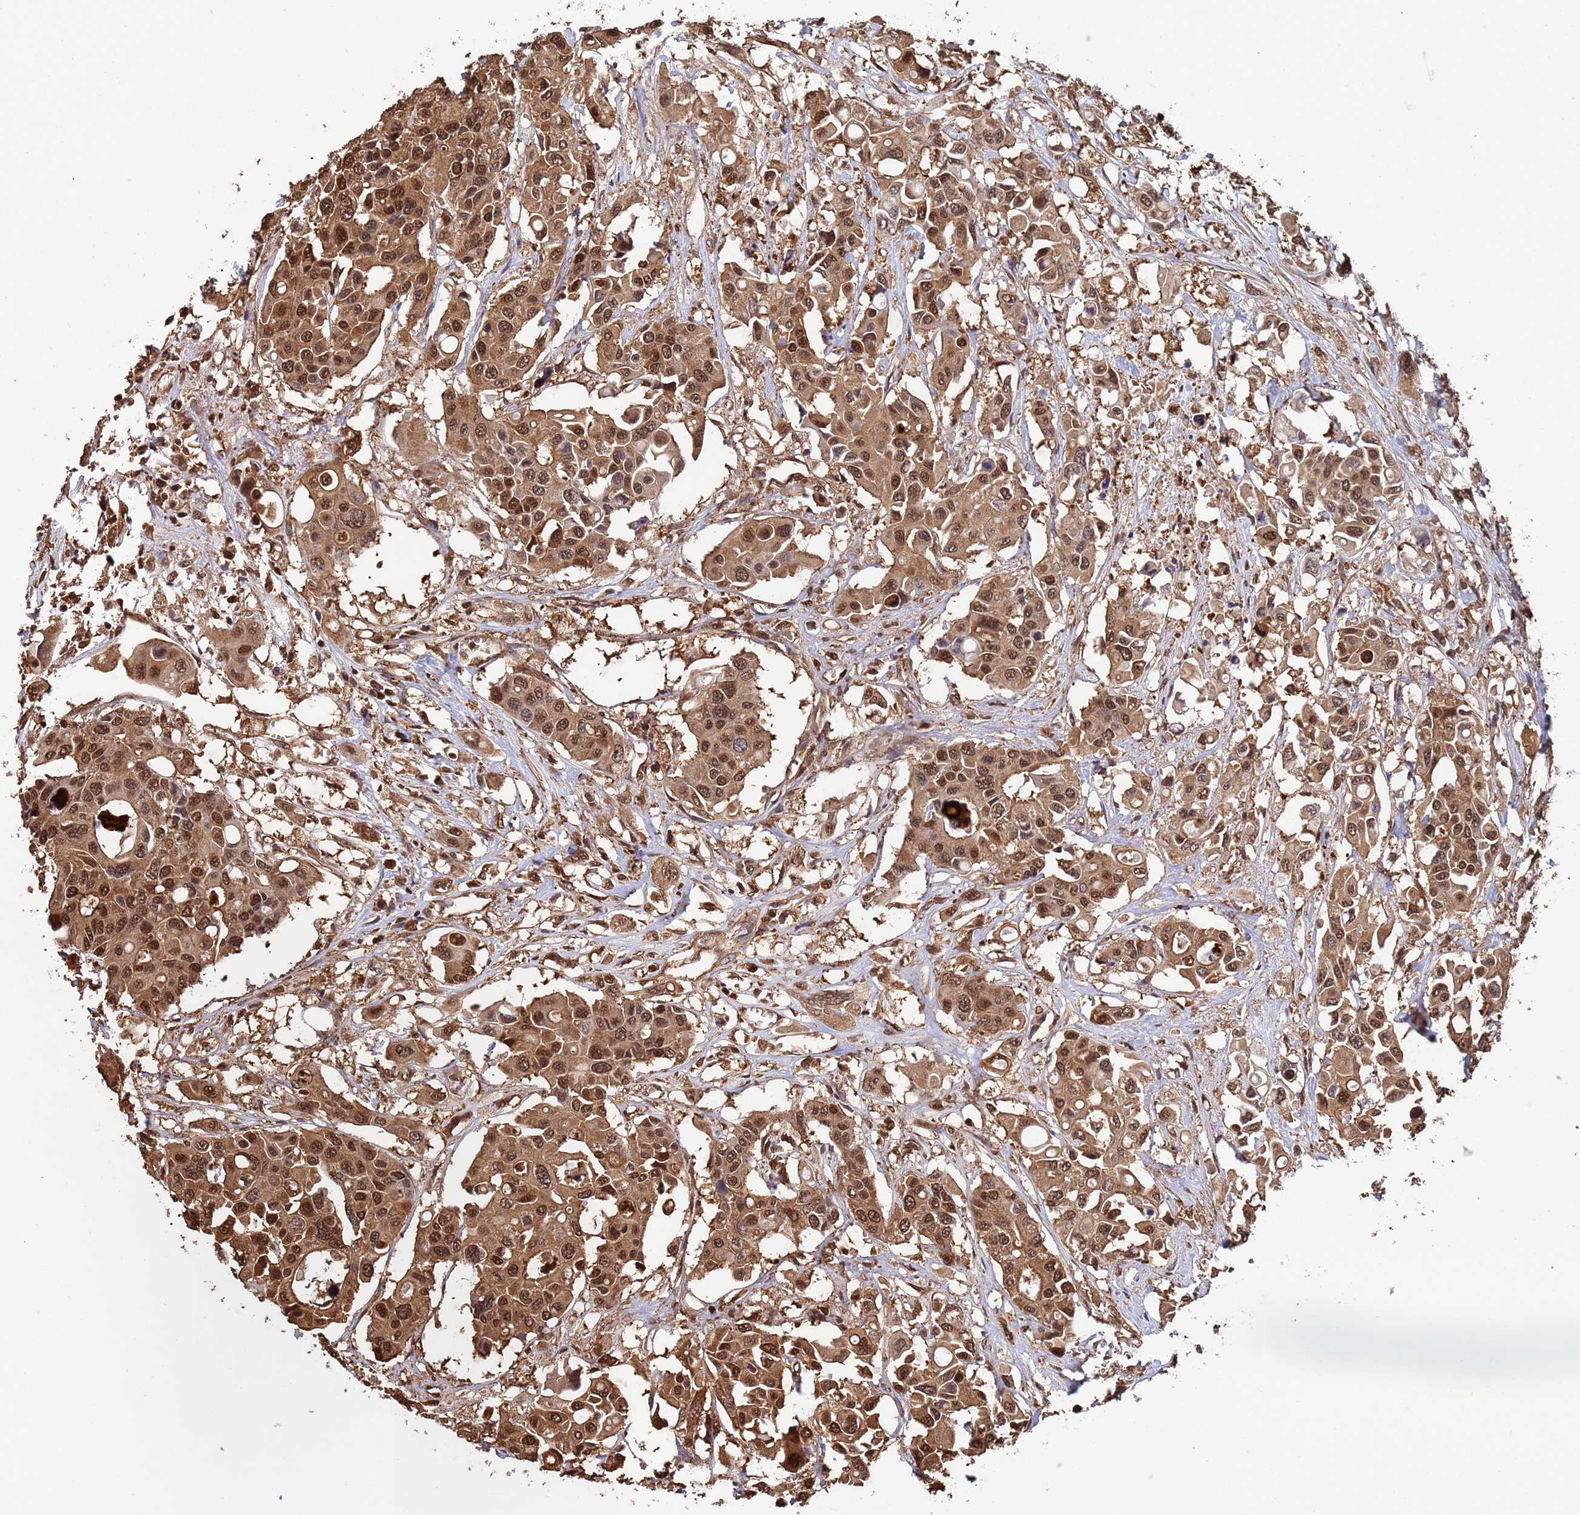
{"staining": {"intensity": "moderate", "quantity": ">75%", "location": "cytoplasmic/membranous,nuclear"}, "tissue": "colorectal cancer", "cell_type": "Tumor cells", "image_type": "cancer", "snomed": [{"axis": "morphology", "description": "Adenocarcinoma, NOS"}, {"axis": "topography", "description": "Colon"}], "caption": "Immunohistochemistry image of human colorectal cancer stained for a protein (brown), which exhibits medium levels of moderate cytoplasmic/membranous and nuclear positivity in about >75% of tumor cells.", "gene": "SUMO4", "patient": {"sex": "male", "age": 77}}